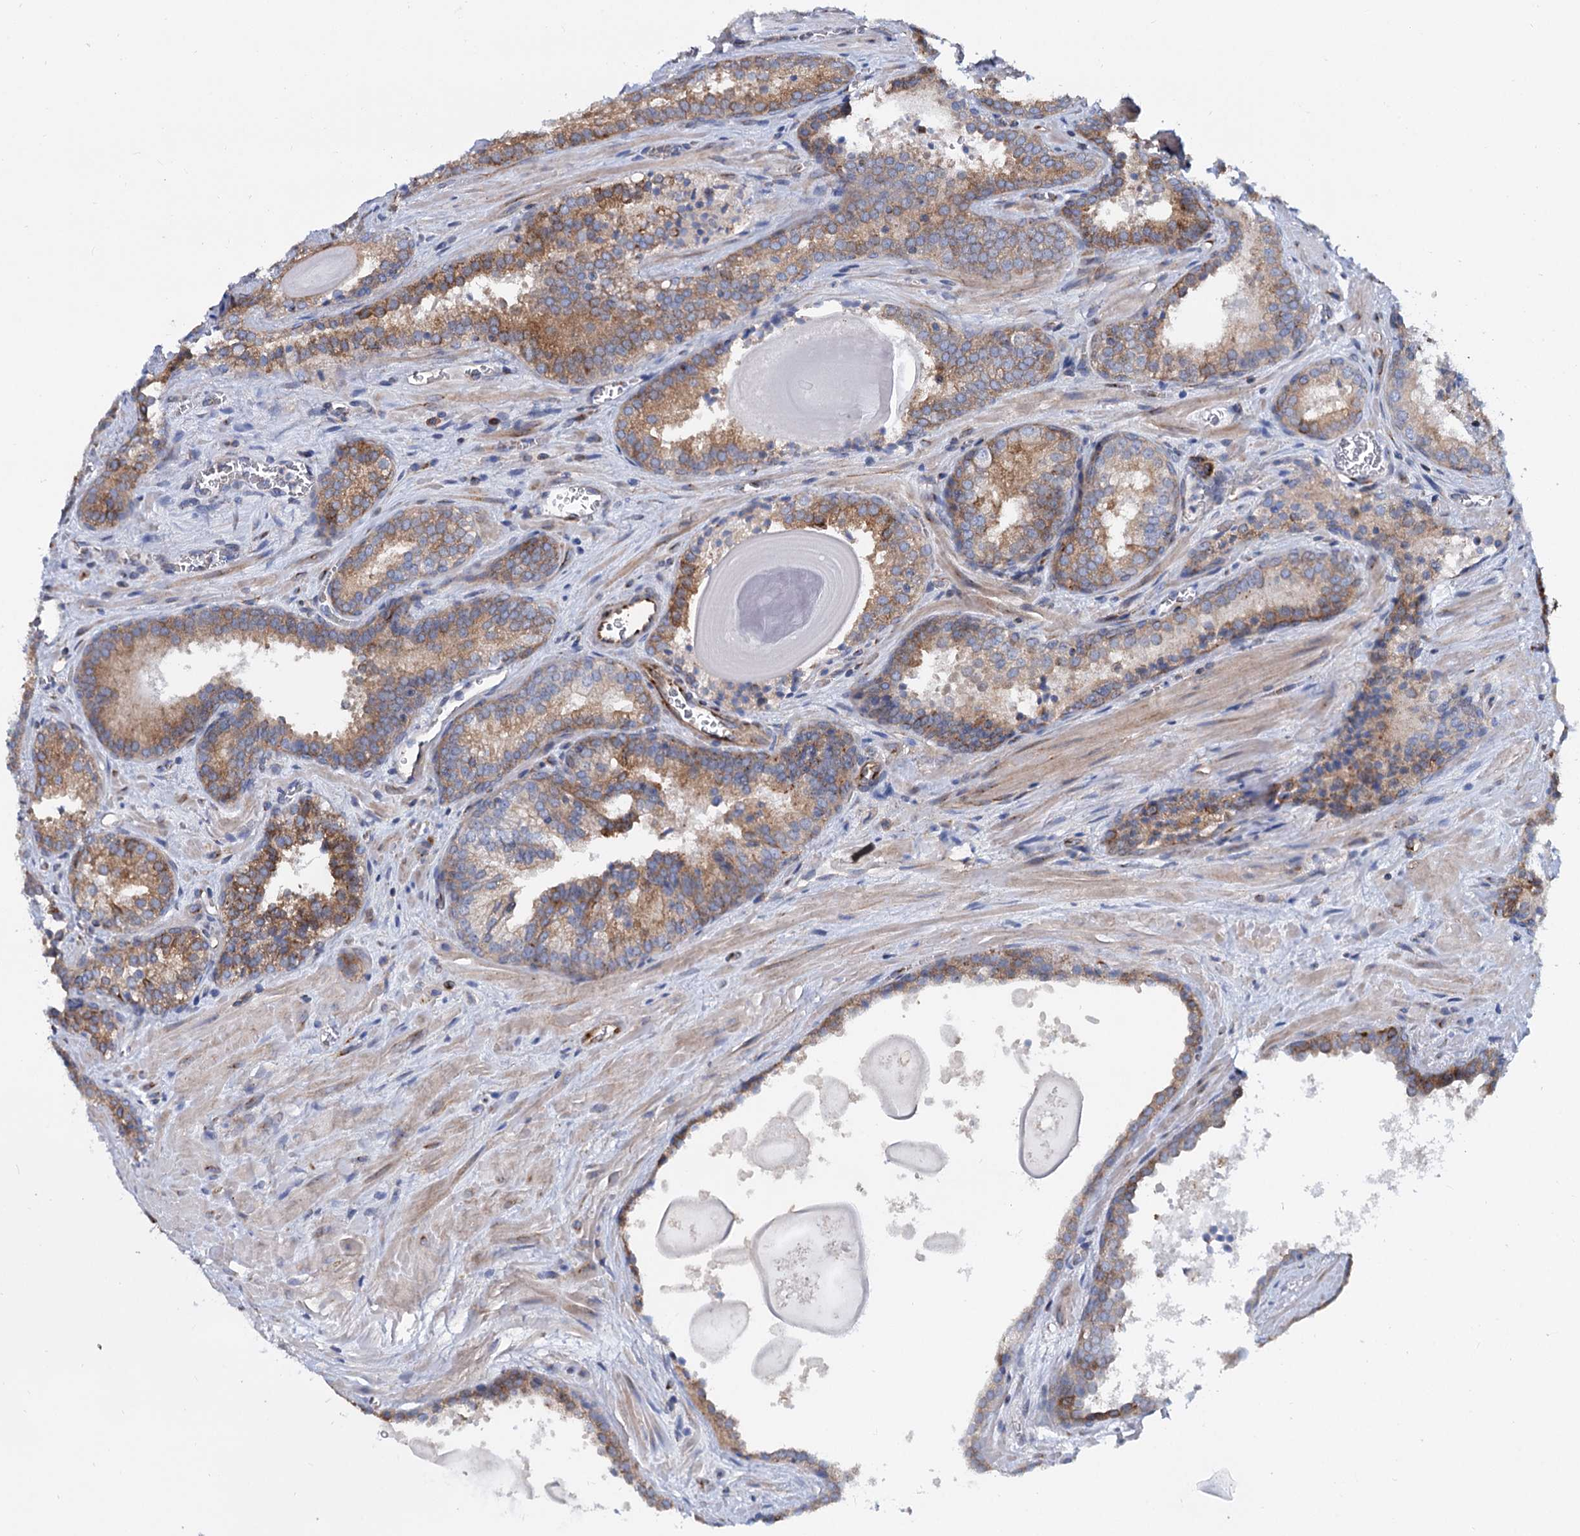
{"staining": {"intensity": "moderate", "quantity": ">75%", "location": "cytoplasmic/membranous"}, "tissue": "prostate cancer", "cell_type": "Tumor cells", "image_type": "cancer", "snomed": [{"axis": "morphology", "description": "Adenocarcinoma, High grade"}, {"axis": "topography", "description": "Prostate"}], "caption": "This image displays prostate cancer stained with immunohistochemistry to label a protein in brown. The cytoplasmic/membranous of tumor cells show moderate positivity for the protein. Nuclei are counter-stained blue.", "gene": "PSEN1", "patient": {"sex": "male", "age": 66}}